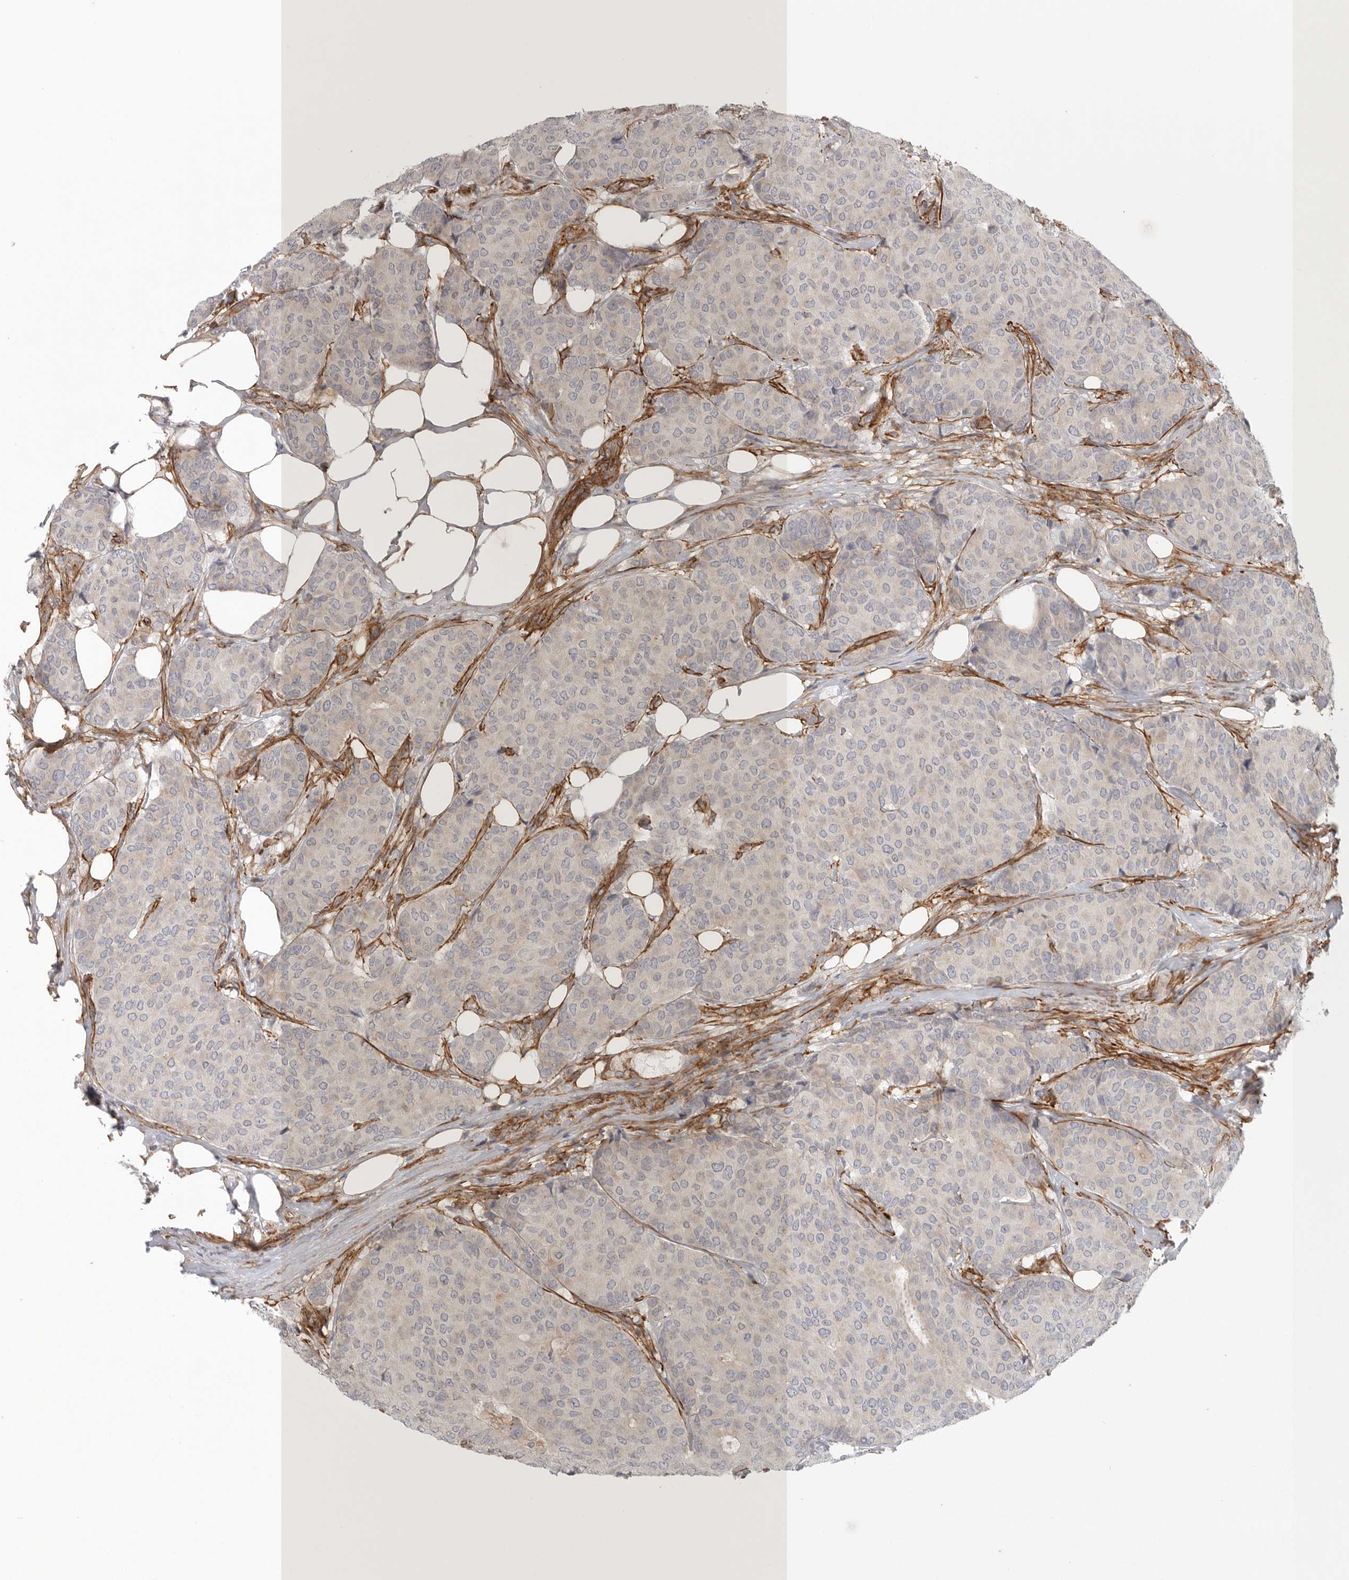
{"staining": {"intensity": "weak", "quantity": "<25%", "location": "cytoplasmic/membranous"}, "tissue": "breast cancer", "cell_type": "Tumor cells", "image_type": "cancer", "snomed": [{"axis": "morphology", "description": "Duct carcinoma"}, {"axis": "topography", "description": "Breast"}], "caption": "This is an immunohistochemistry (IHC) image of intraductal carcinoma (breast). There is no expression in tumor cells.", "gene": "LONRF1", "patient": {"sex": "female", "age": 75}}